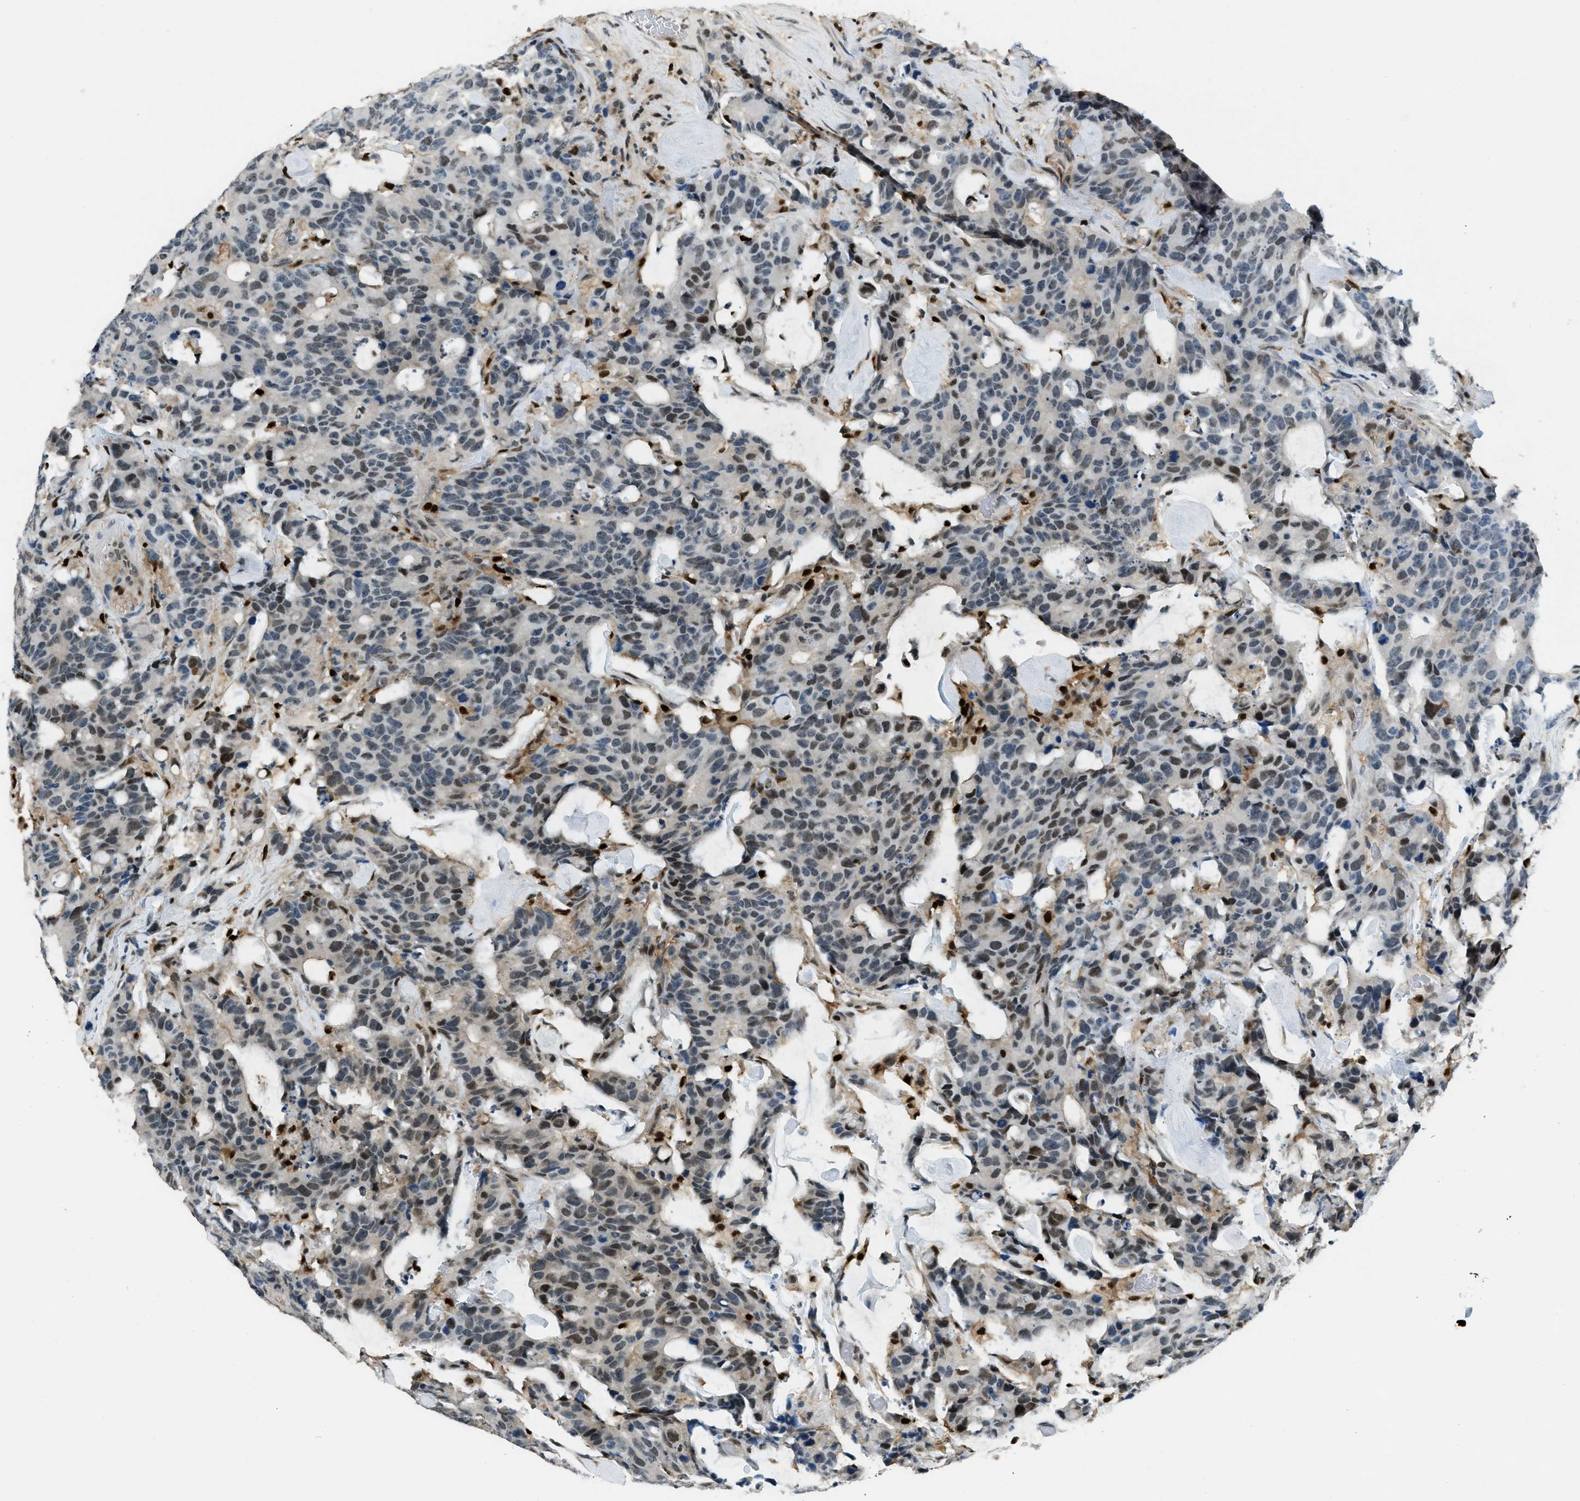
{"staining": {"intensity": "moderate", "quantity": "25%-75%", "location": "nuclear"}, "tissue": "colorectal cancer", "cell_type": "Tumor cells", "image_type": "cancer", "snomed": [{"axis": "morphology", "description": "Adenocarcinoma, NOS"}, {"axis": "topography", "description": "Colon"}], "caption": "The image demonstrates immunohistochemical staining of colorectal cancer (adenocarcinoma). There is moderate nuclear staining is appreciated in approximately 25%-75% of tumor cells.", "gene": "OGFR", "patient": {"sex": "female", "age": 86}}